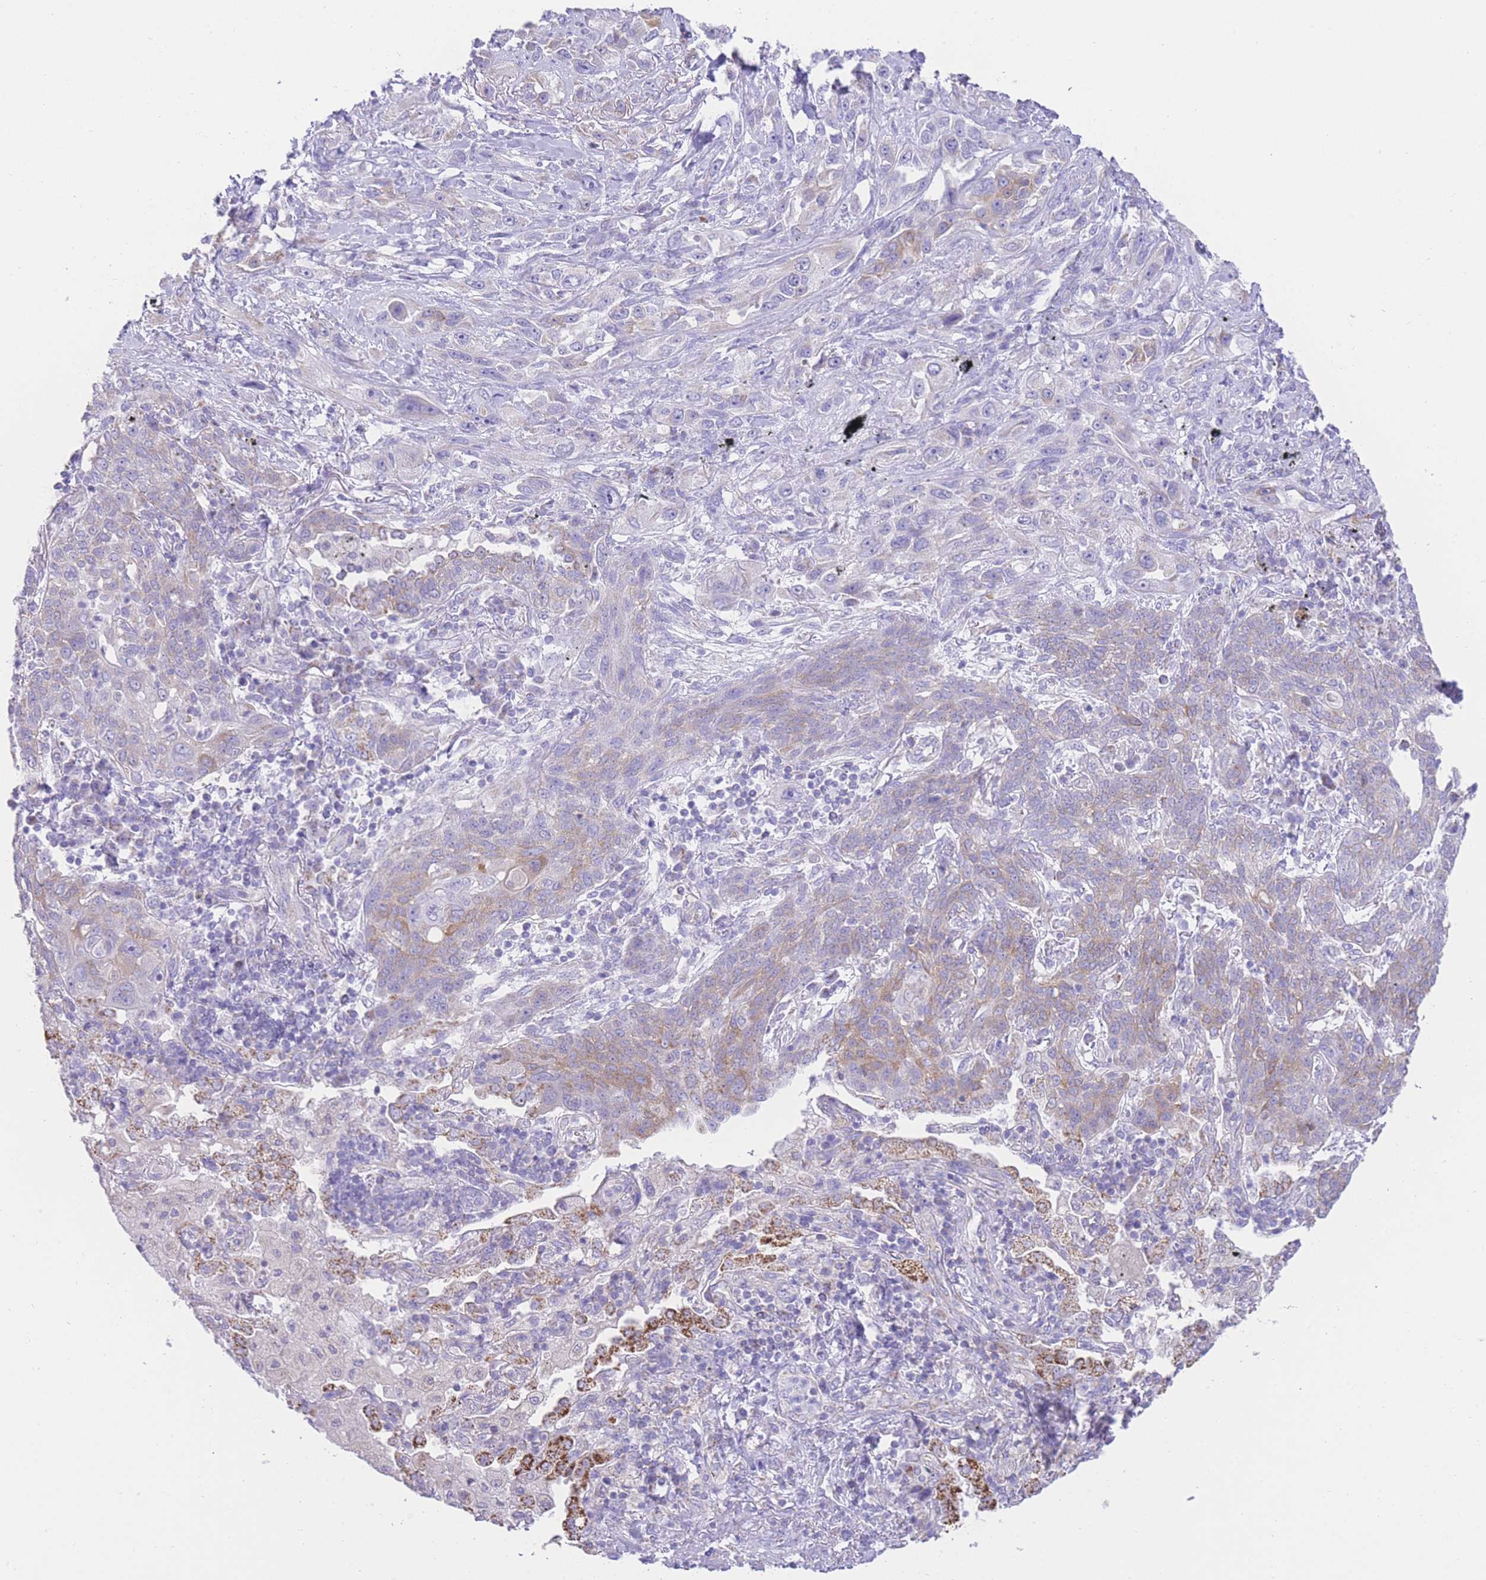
{"staining": {"intensity": "weak", "quantity": "25%-75%", "location": "cytoplasmic/membranous"}, "tissue": "lung cancer", "cell_type": "Tumor cells", "image_type": "cancer", "snomed": [{"axis": "morphology", "description": "Squamous cell carcinoma, NOS"}, {"axis": "topography", "description": "Lung"}], "caption": "Lung squamous cell carcinoma tissue reveals weak cytoplasmic/membranous positivity in about 25%-75% of tumor cells", "gene": "ACSM4", "patient": {"sex": "female", "age": 70}}